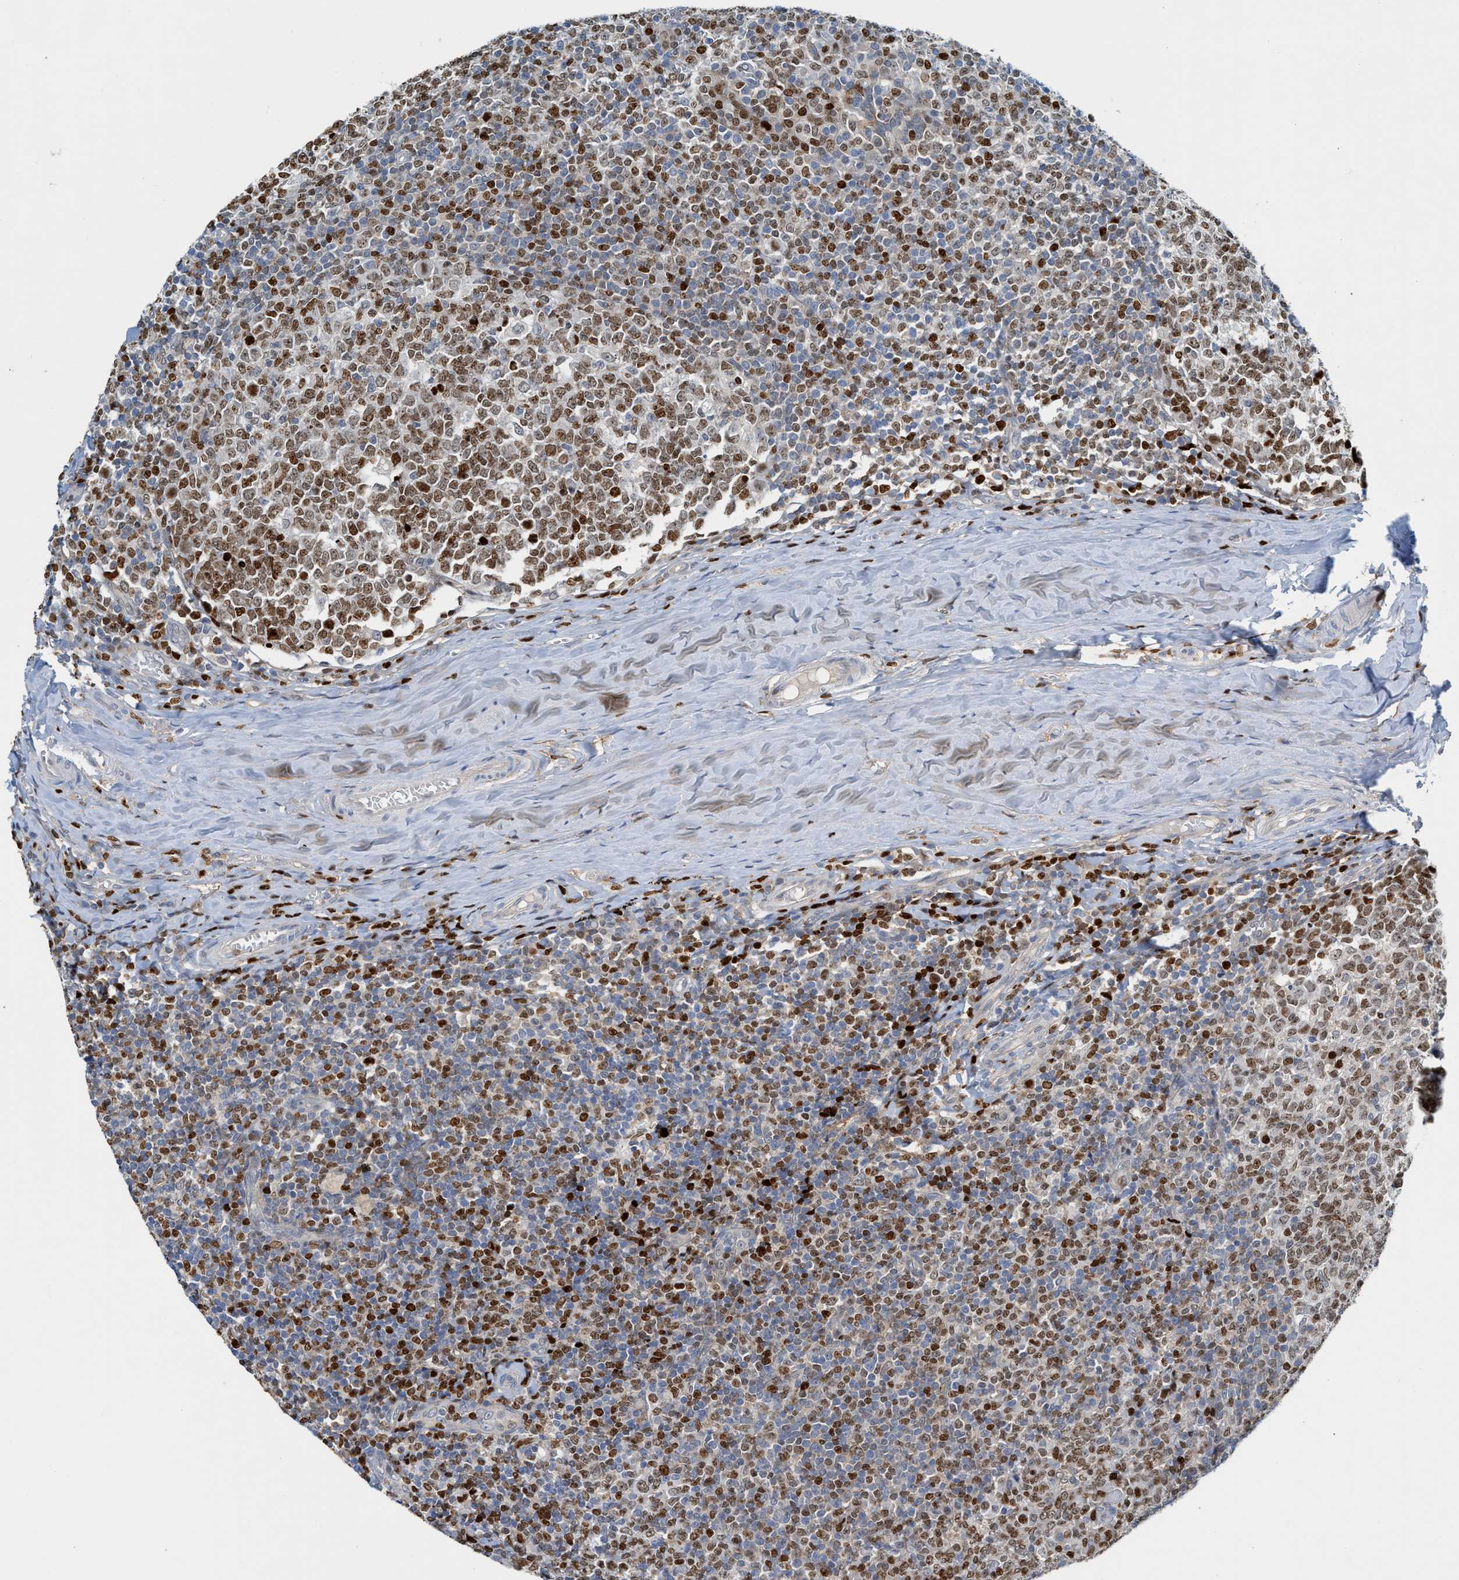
{"staining": {"intensity": "moderate", "quantity": ">75%", "location": "nuclear"}, "tissue": "tonsil", "cell_type": "Germinal center cells", "image_type": "normal", "snomed": [{"axis": "morphology", "description": "Normal tissue, NOS"}, {"axis": "topography", "description": "Tonsil"}], "caption": "Tonsil was stained to show a protein in brown. There is medium levels of moderate nuclear expression in approximately >75% of germinal center cells.", "gene": "SH3D19", "patient": {"sex": "female", "age": 19}}